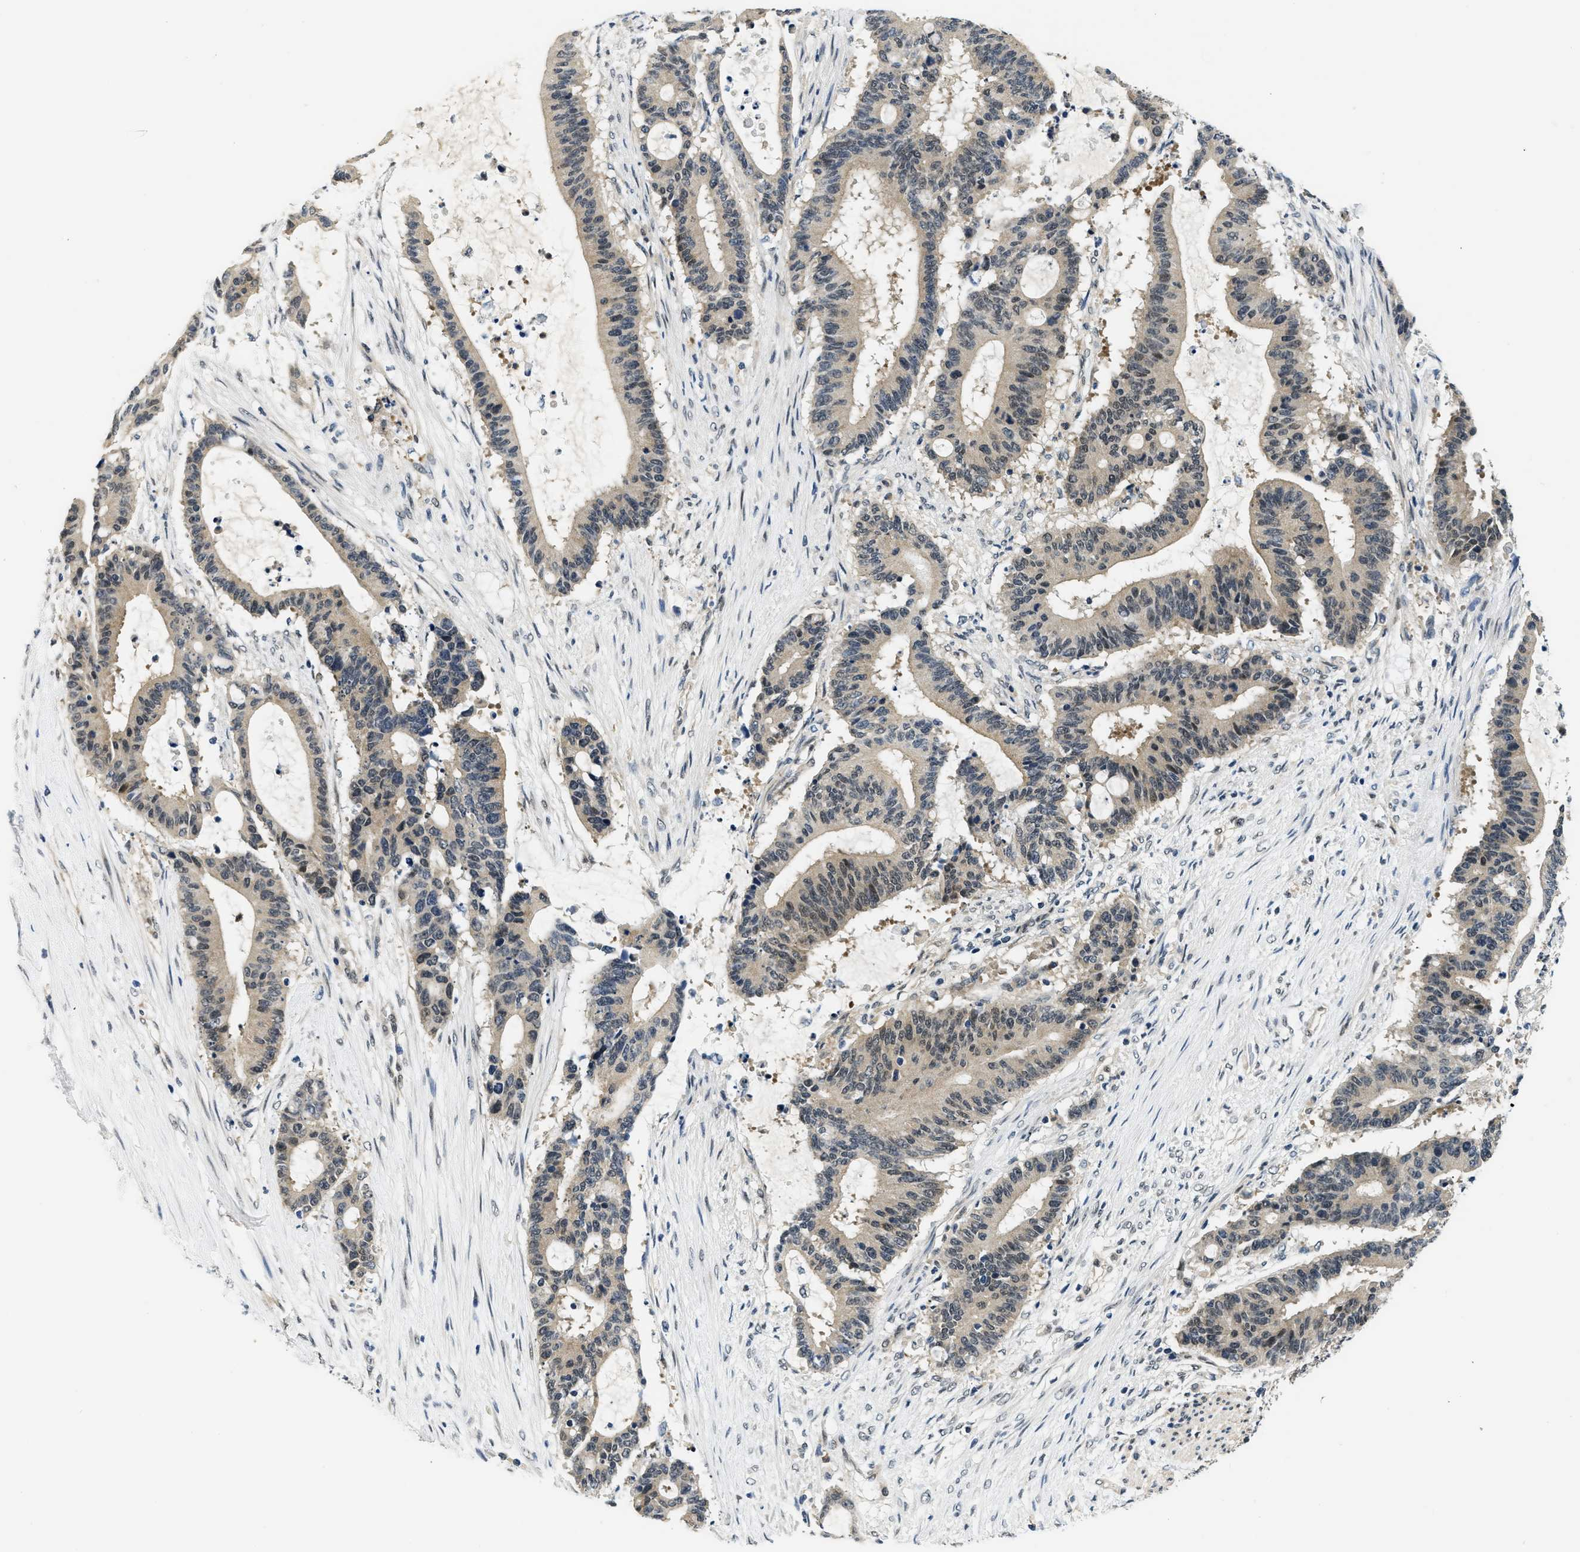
{"staining": {"intensity": "weak", "quantity": ">75%", "location": "cytoplasmic/membranous"}, "tissue": "liver cancer", "cell_type": "Tumor cells", "image_type": "cancer", "snomed": [{"axis": "morphology", "description": "Cholangiocarcinoma"}, {"axis": "topography", "description": "Liver"}], "caption": "Tumor cells reveal weak cytoplasmic/membranous positivity in approximately >75% of cells in liver cancer.", "gene": "SMAD4", "patient": {"sex": "female", "age": 73}}